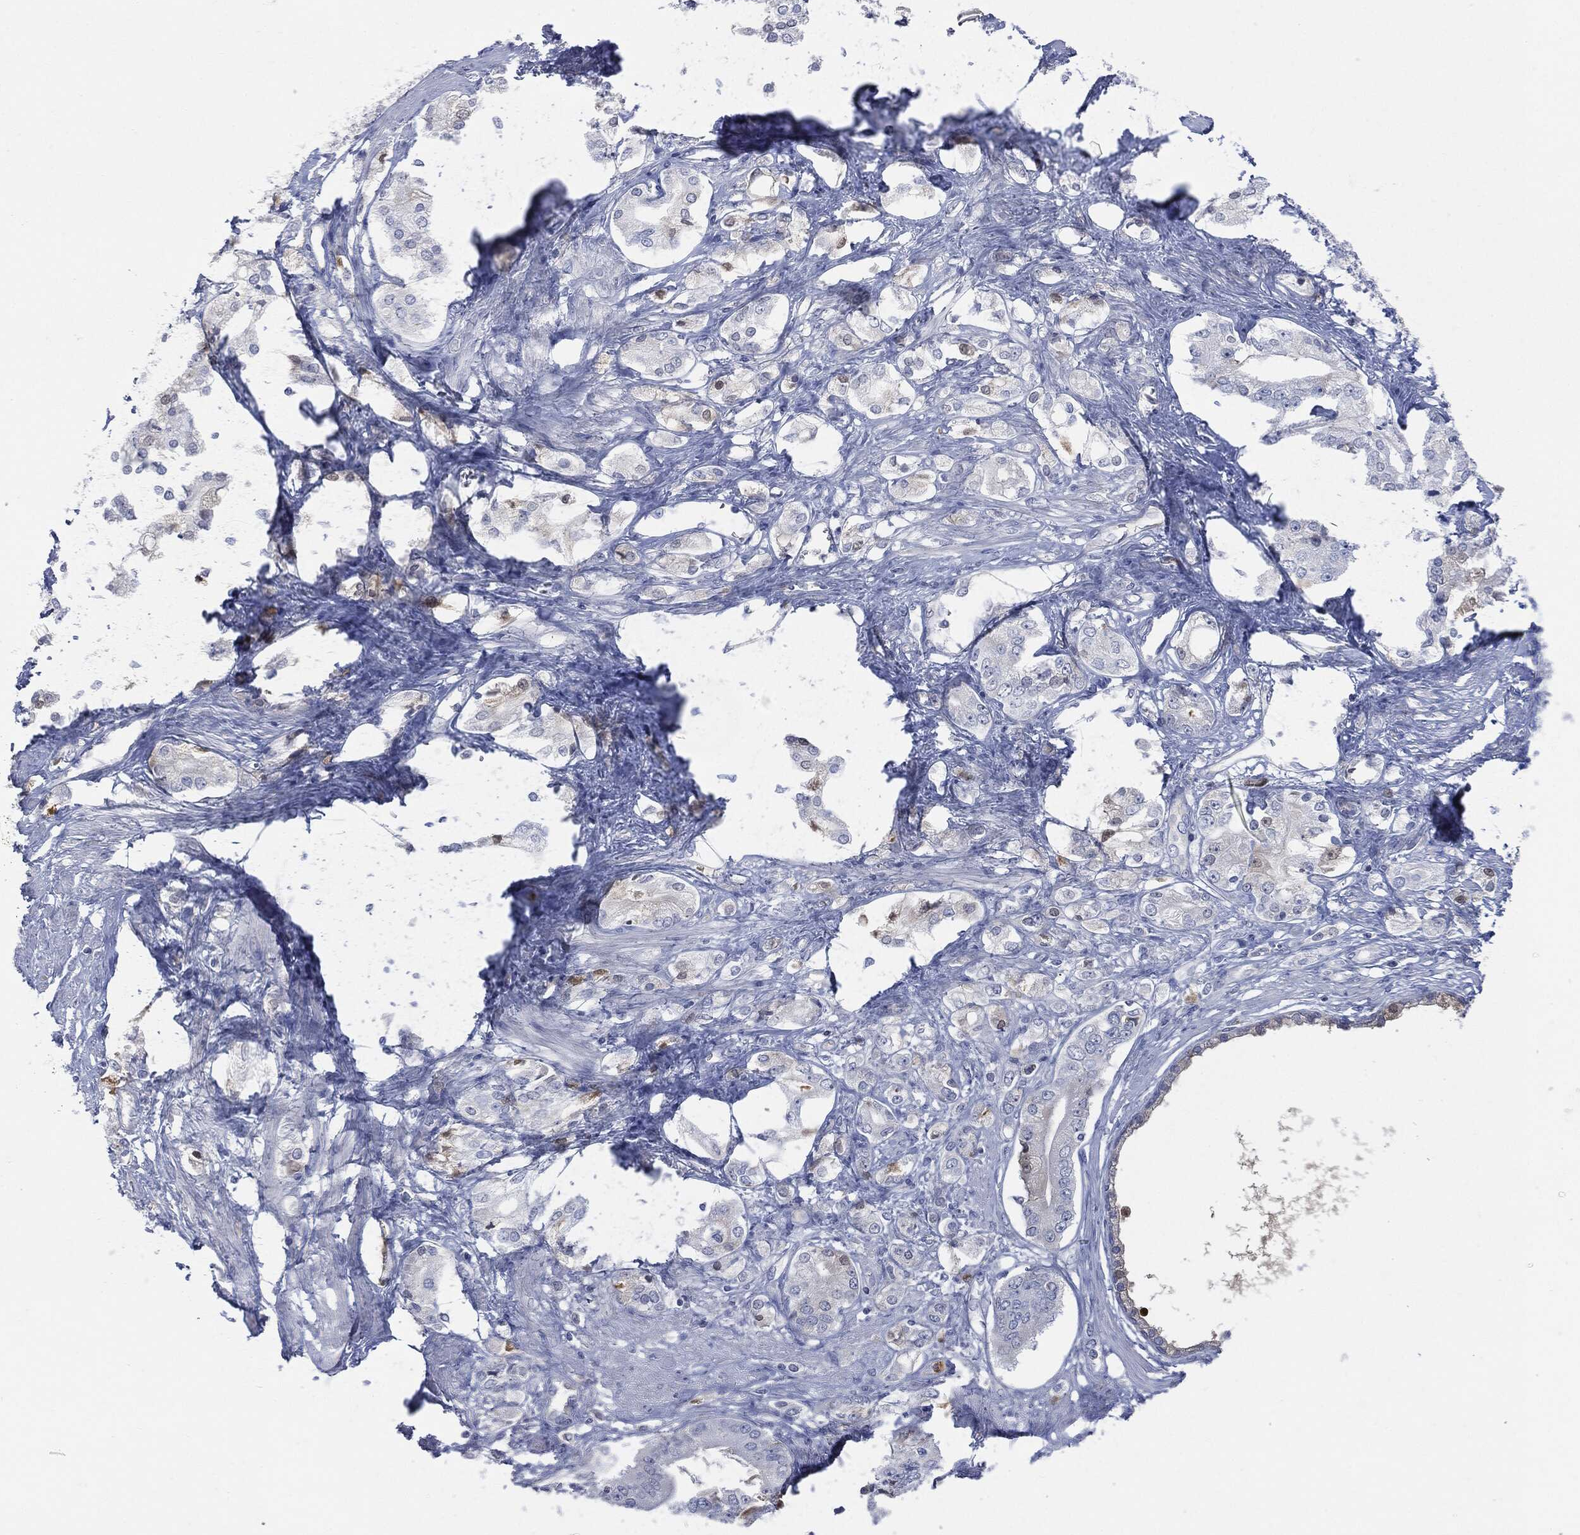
{"staining": {"intensity": "negative", "quantity": "none", "location": "none"}, "tissue": "prostate cancer", "cell_type": "Tumor cells", "image_type": "cancer", "snomed": [{"axis": "morphology", "description": "Adenocarcinoma, NOS"}, {"axis": "topography", "description": "Prostate and seminal vesicle, NOS"}, {"axis": "topography", "description": "Prostate"}], "caption": "The histopathology image shows no significant expression in tumor cells of prostate adenocarcinoma.", "gene": "BTK", "patient": {"sex": "male", "age": 67}}